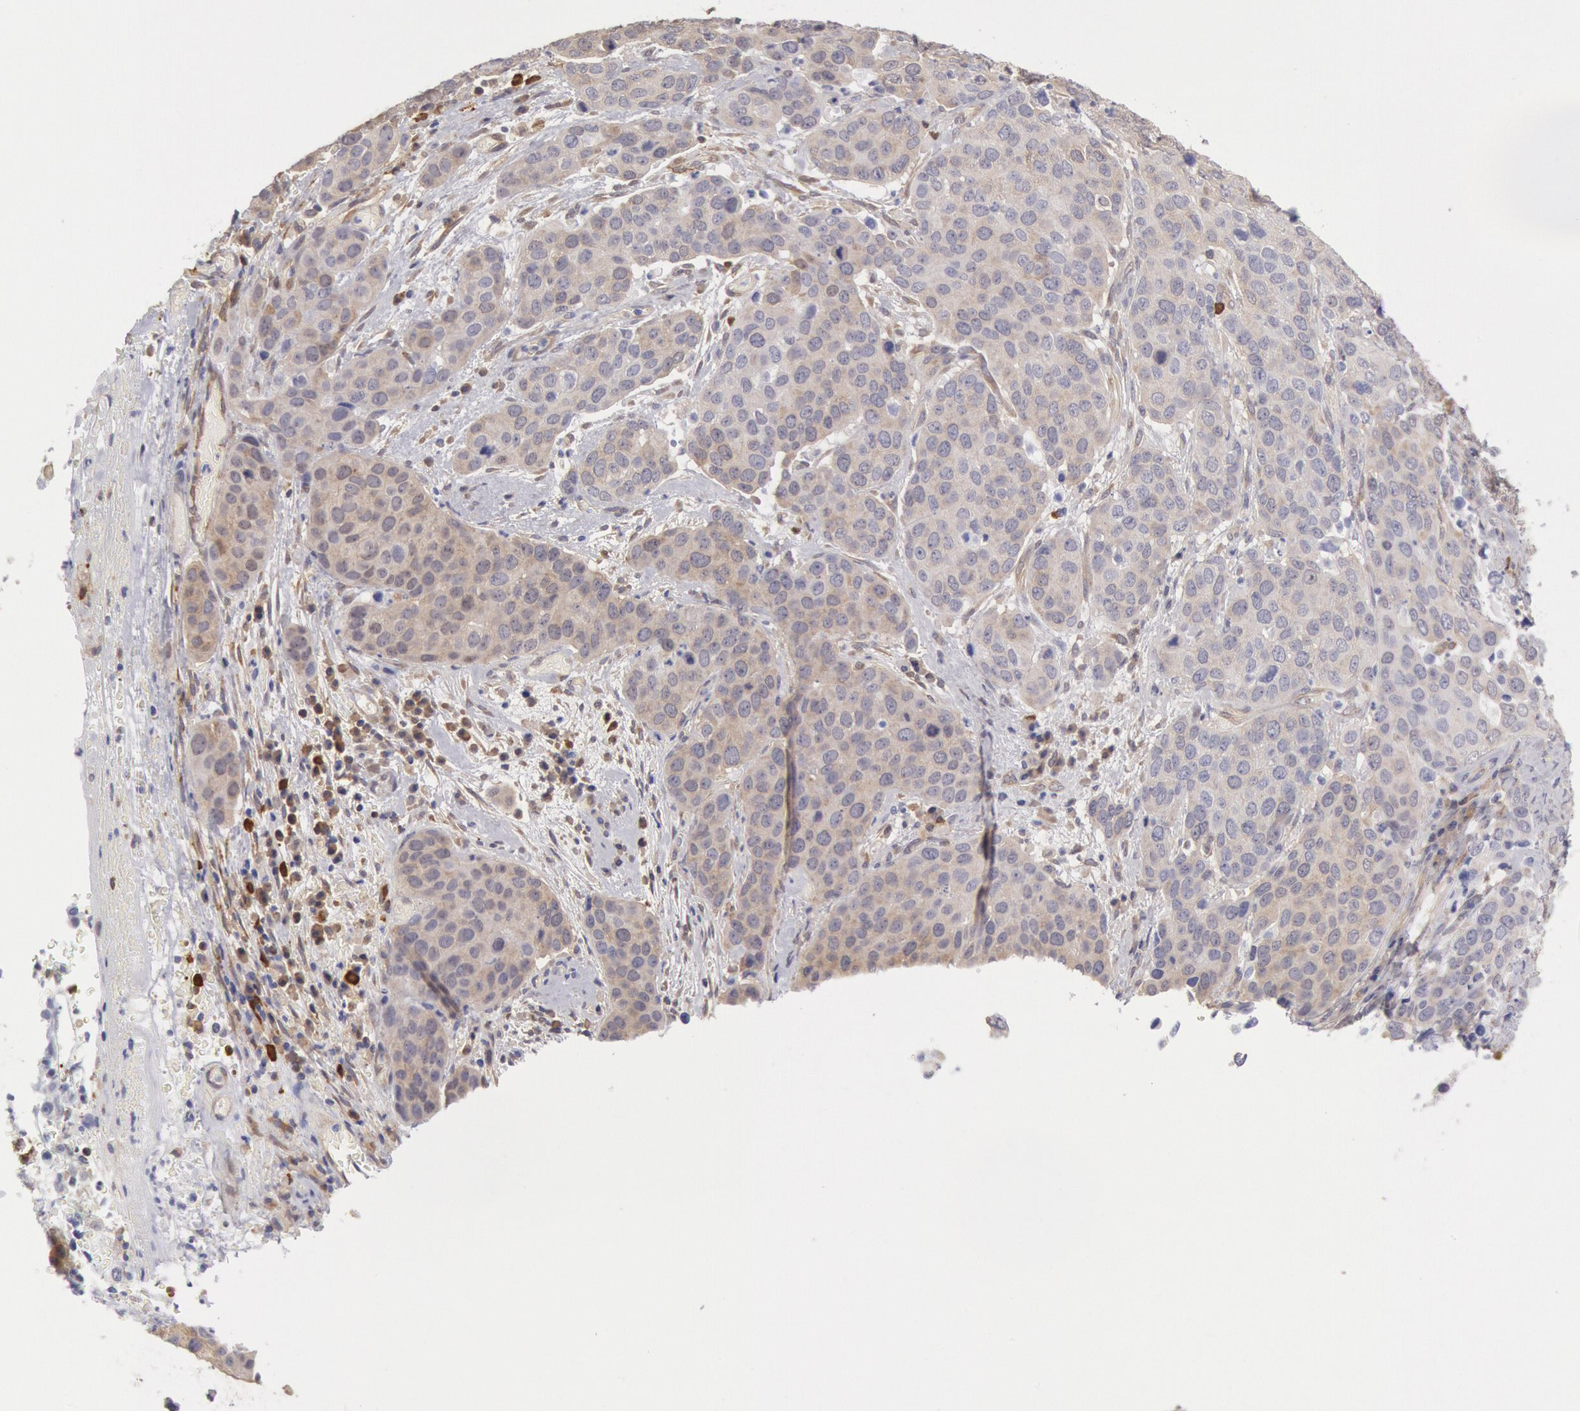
{"staining": {"intensity": "weak", "quantity": "25%-75%", "location": "cytoplasmic/membranous"}, "tissue": "cervical cancer", "cell_type": "Tumor cells", "image_type": "cancer", "snomed": [{"axis": "morphology", "description": "Squamous cell carcinoma, NOS"}, {"axis": "topography", "description": "Cervix"}], "caption": "This is a photomicrograph of immunohistochemistry staining of cervical squamous cell carcinoma, which shows weak staining in the cytoplasmic/membranous of tumor cells.", "gene": "CCDC50", "patient": {"sex": "female", "age": 54}}